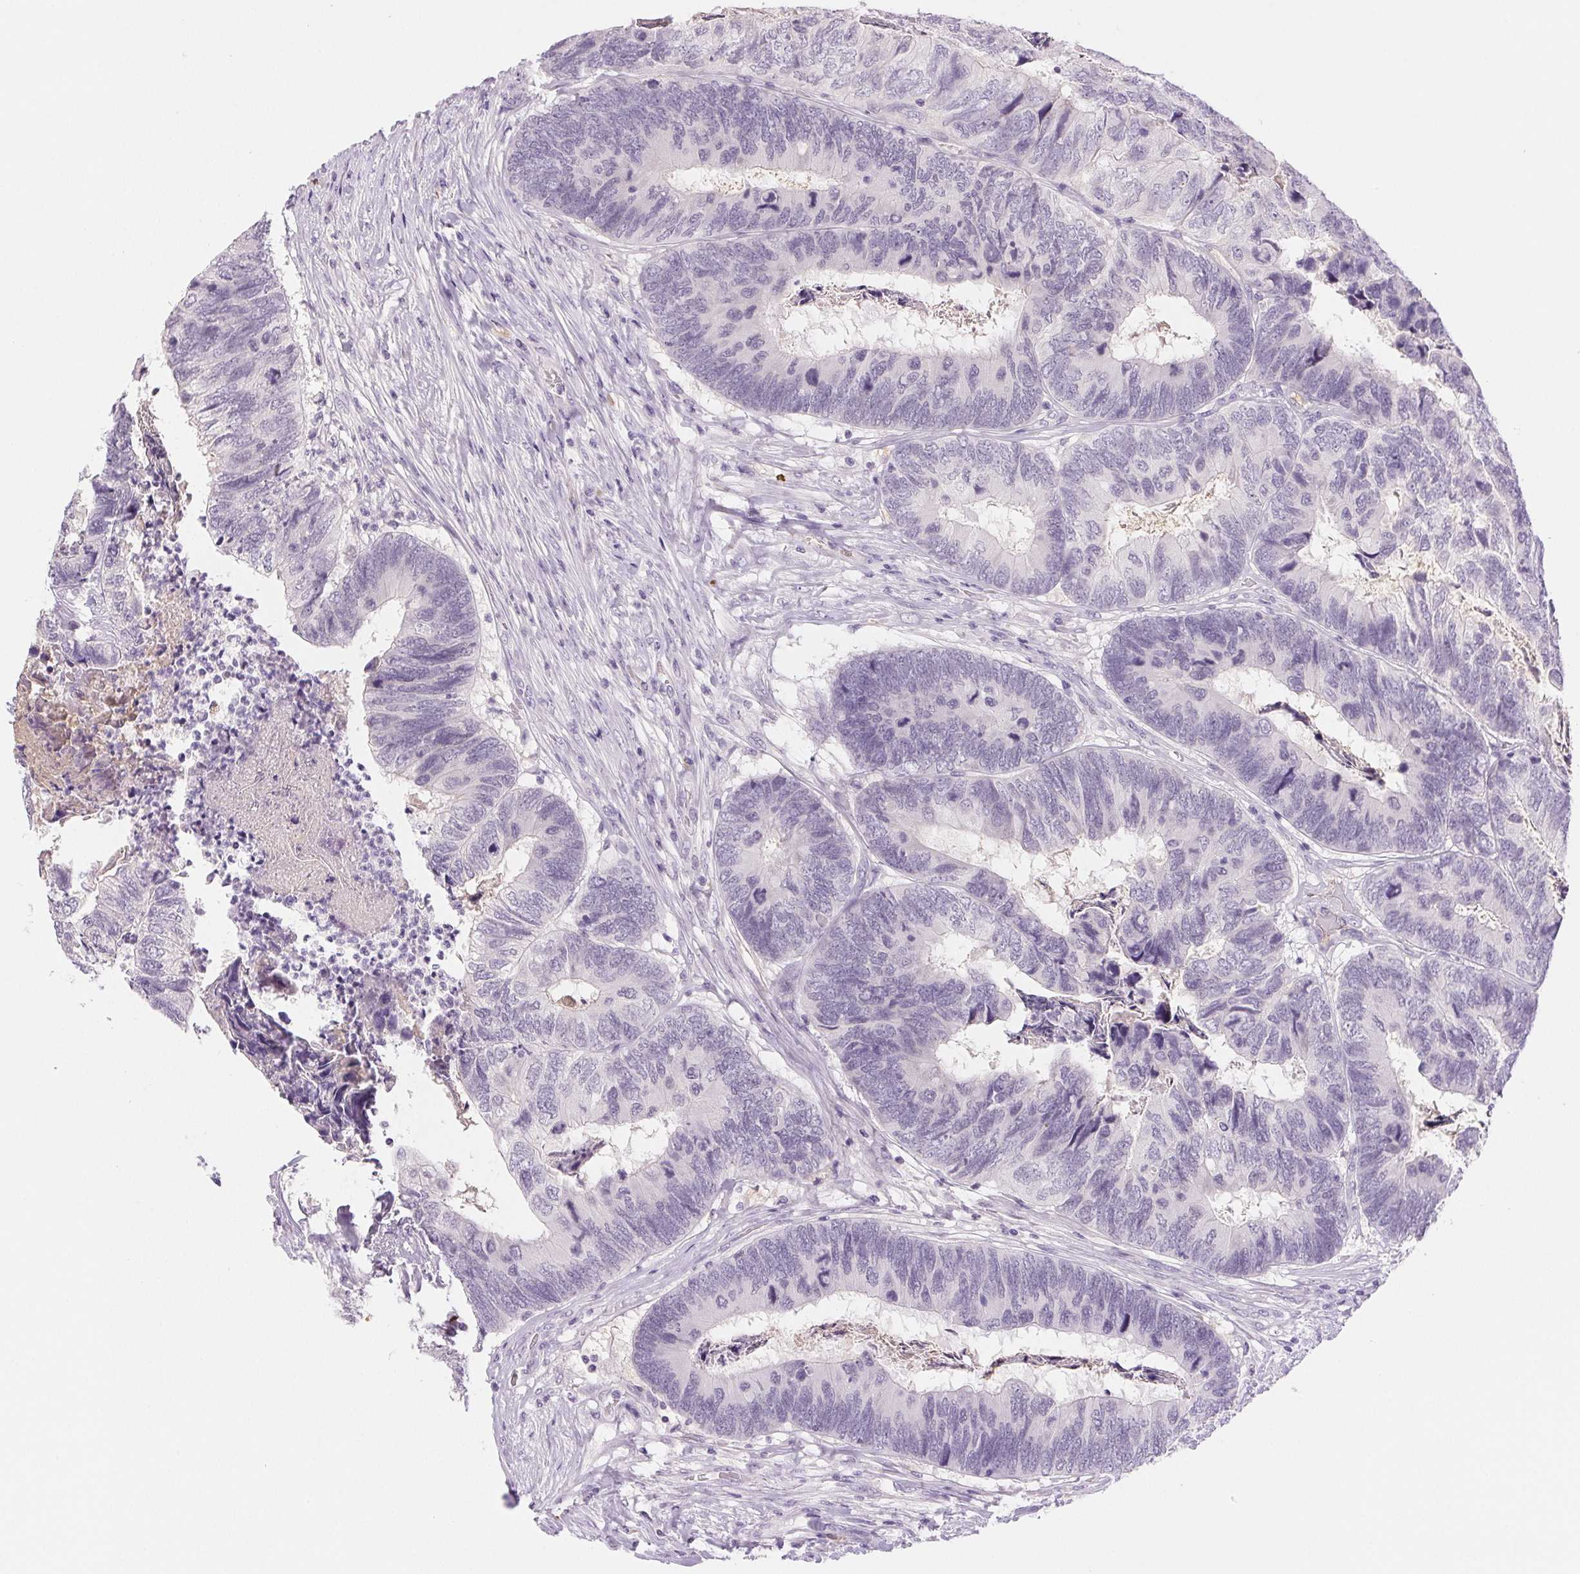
{"staining": {"intensity": "negative", "quantity": "none", "location": "none"}, "tissue": "colorectal cancer", "cell_type": "Tumor cells", "image_type": "cancer", "snomed": [{"axis": "morphology", "description": "Adenocarcinoma, NOS"}, {"axis": "topography", "description": "Colon"}], "caption": "Colorectal cancer (adenocarcinoma) was stained to show a protein in brown. There is no significant staining in tumor cells.", "gene": "IFIT1B", "patient": {"sex": "female", "age": 67}}